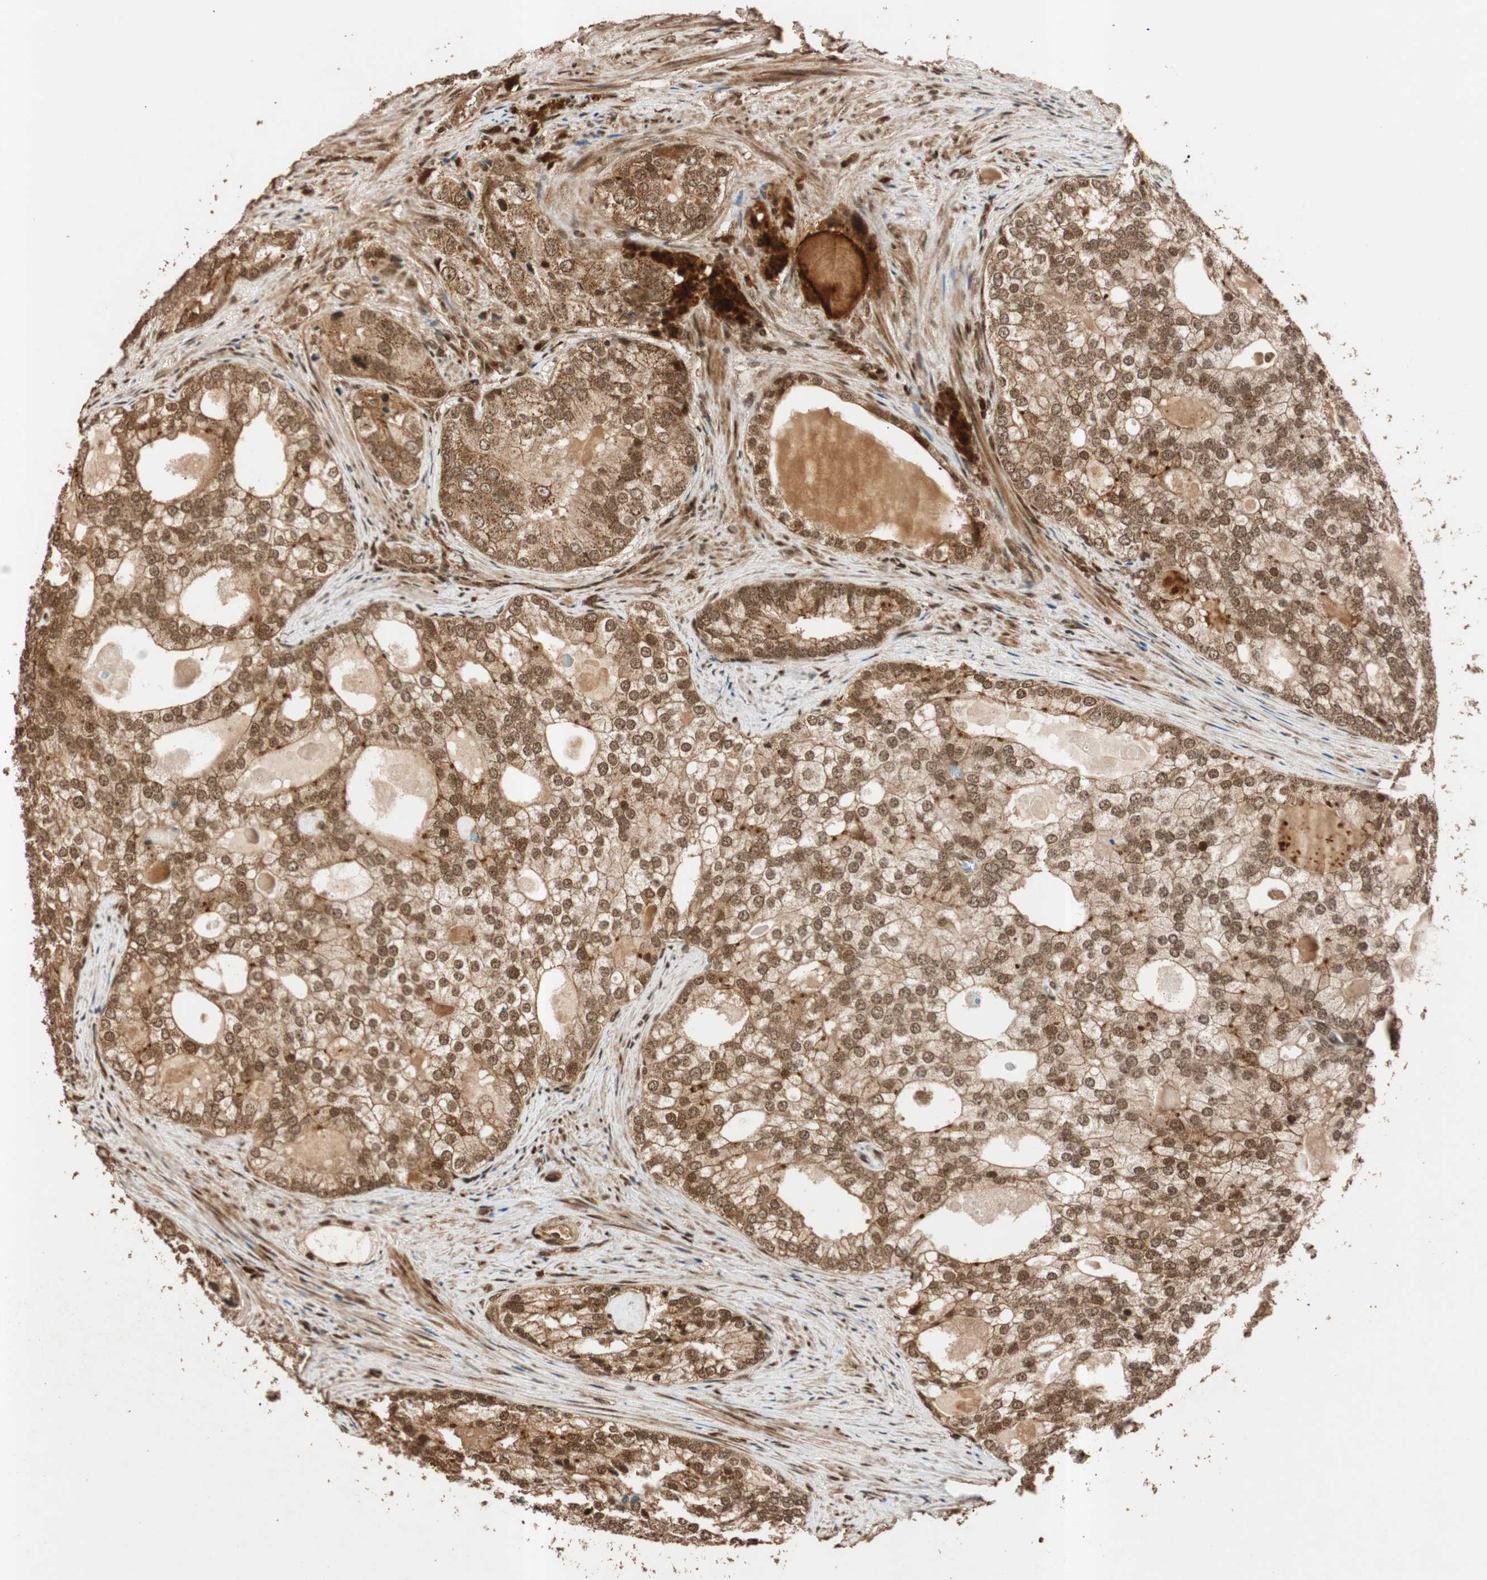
{"staining": {"intensity": "moderate", "quantity": ">75%", "location": "cytoplasmic/membranous,nuclear"}, "tissue": "prostate cancer", "cell_type": "Tumor cells", "image_type": "cancer", "snomed": [{"axis": "morphology", "description": "Adenocarcinoma, High grade"}, {"axis": "topography", "description": "Prostate"}], "caption": "Immunohistochemistry (IHC) micrograph of neoplastic tissue: human prostate adenocarcinoma (high-grade) stained using immunohistochemistry (IHC) exhibits medium levels of moderate protein expression localized specifically in the cytoplasmic/membranous and nuclear of tumor cells, appearing as a cytoplasmic/membranous and nuclear brown color.", "gene": "ALKBH5", "patient": {"sex": "male", "age": 66}}